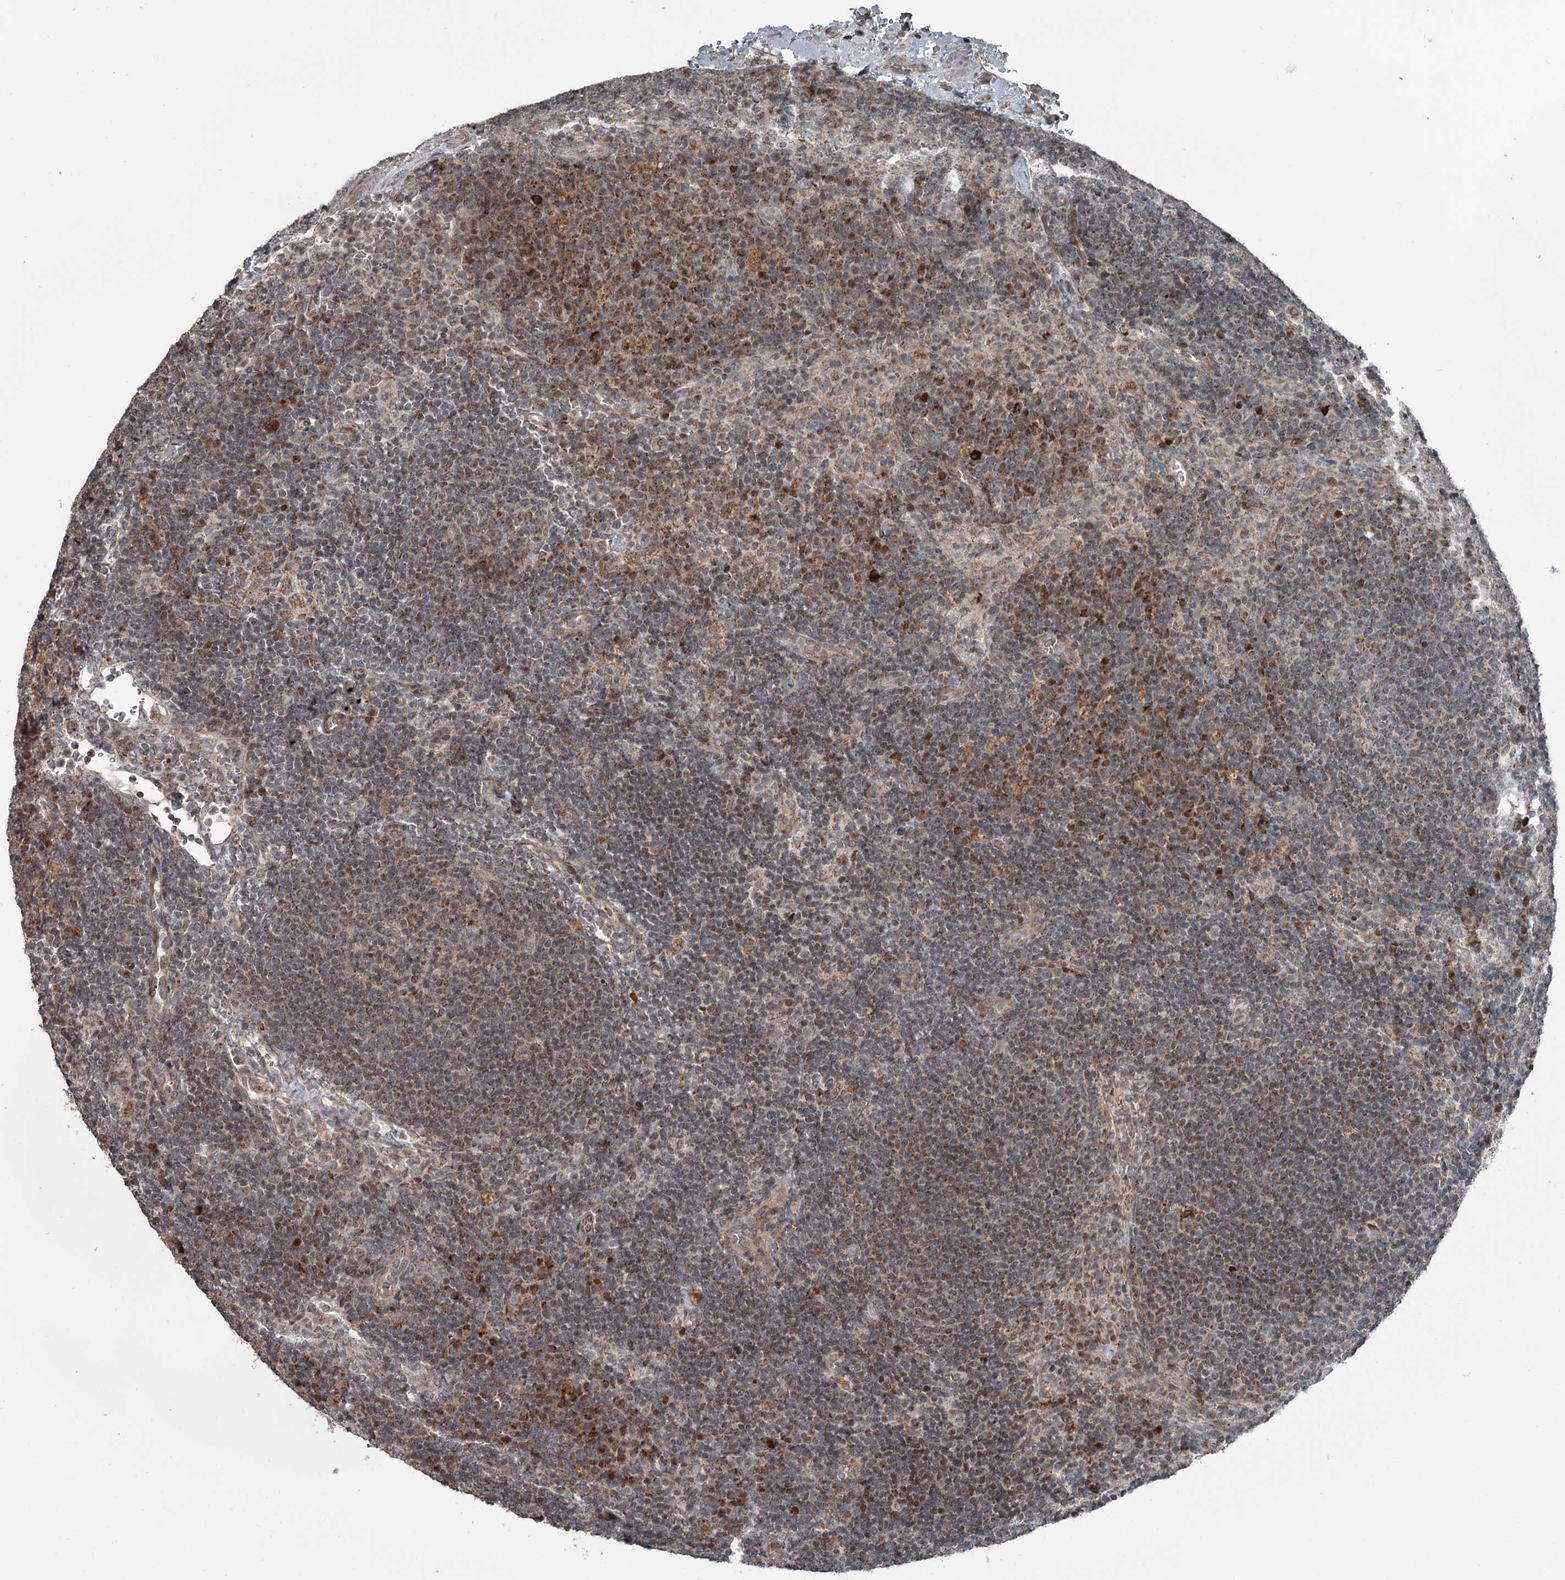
{"staining": {"intensity": "weak", "quantity": "25%-75%", "location": "cytoplasmic/membranous"}, "tissue": "lymph node", "cell_type": "Germinal center cells", "image_type": "normal", "snomed": [{"axis": "morphology", "description": "Normal tissue, NOS"}, {"axis": "topography", "description": "Lymph node"}], "caption": "DAB (3,3'-diaminobenzidine) immunohistochemical staining of unremarkable lymph node demonstrates weak cytoplasmic/membranous protein staining in approximately 25%-75% of germinal center cells. The staining was performed using DAB, with brown indicating positive protein expression. Nuclei are stained blue with hematoxylin.", "gene": "RASSF8", "patient": {"sex": "female", "age": 70}}